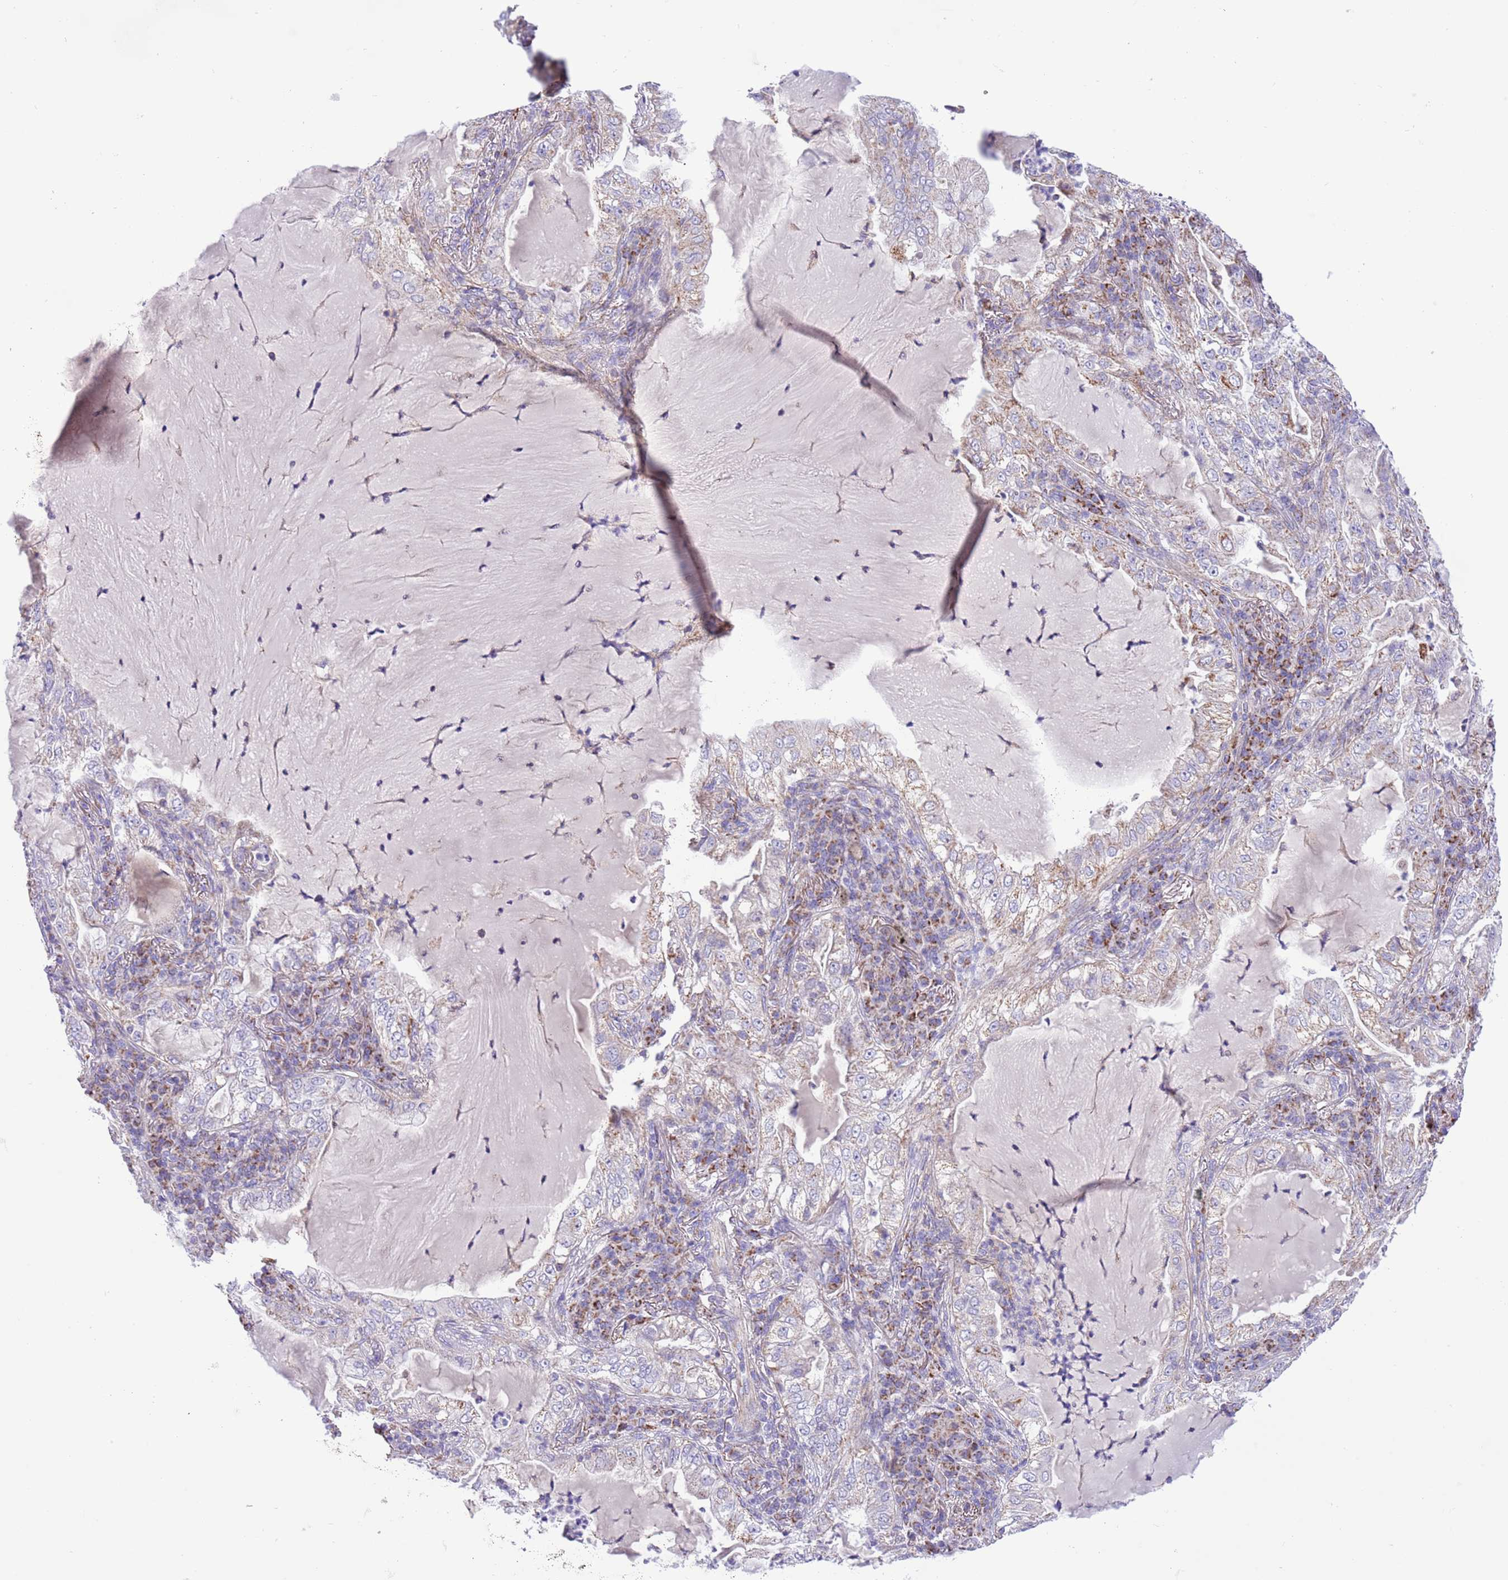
{"staining": {"intensity": "weak", "quantity": "<25%", "location": "cytoplasmic/membranous"}, "tissue": "lung cancer", "cell_type": "Tumor cells", "image_type": "cancer", "snomed": [{"axis": "morphology", "description": "Adenocarcinoma, NOS"}, {"axis": "topography", "description": "Lung"}], "caption": "An IHC micrograph of lung adenocarcinoma is shown. There is no staining in tumor cells of lung adenocarcinoma.", "gene": "SS18L2", "patient": {"sex": "female", "age": 73}}